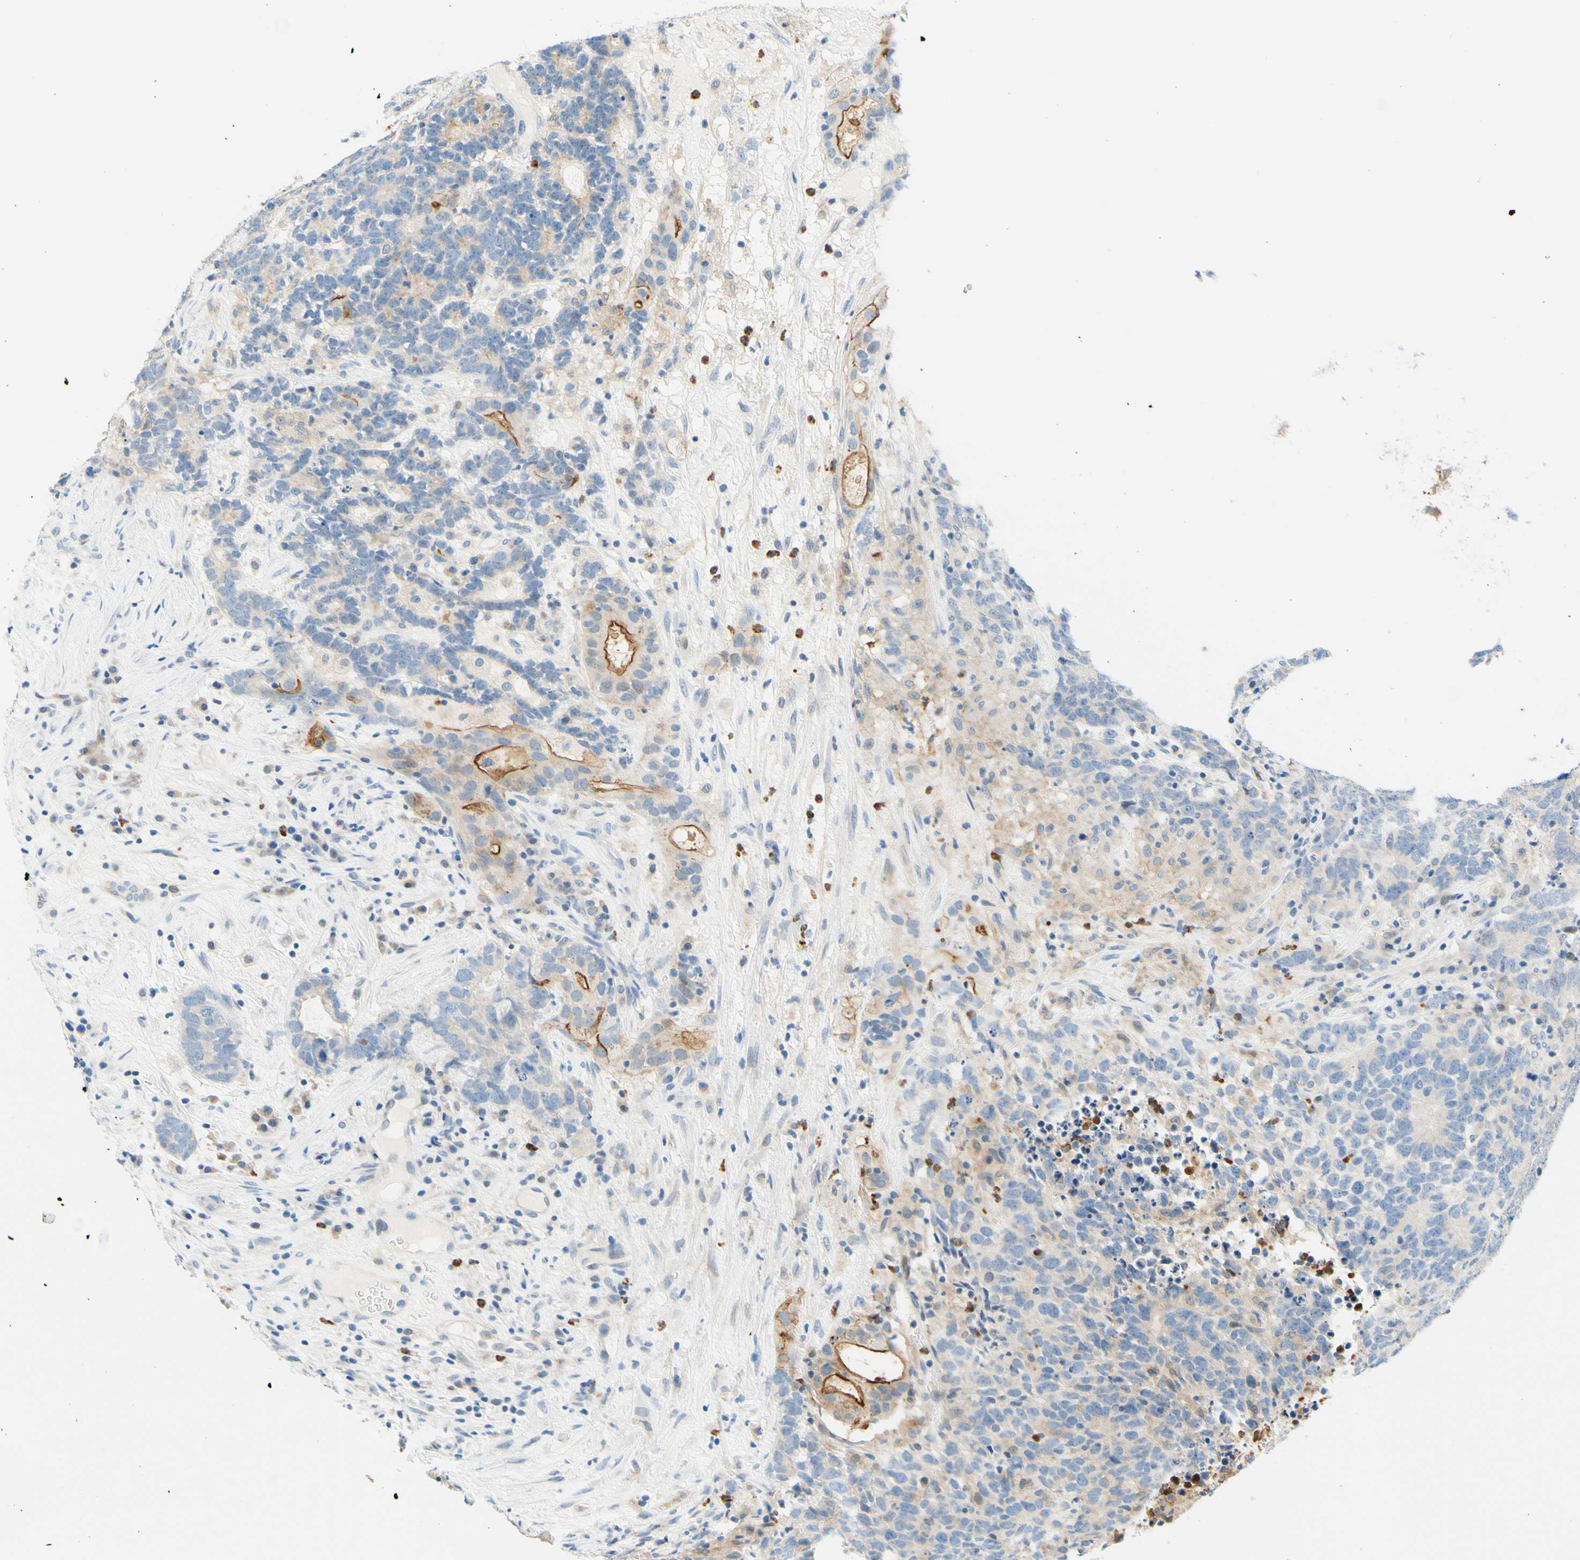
{"staining": {"intensity": "weak", "quantity": "<25%", "location": "cytoplasmic/membranous"}, "tissue": "testis cancer", "cell_type": "Tumor cells", "image_type": "cancer", "snomed": [{"axis": "morphology", "description": "Carcinoma, Embryonal, NOS"}, {"axis": "topography", "description": "Testis"}], "caption": "The immunohistochemistry micrograph has no significant staining in tumor cells of testis embryonal carcinoma tissue.", "gene": "TREM2", "patient": {"sex": "male", "age": 26}}